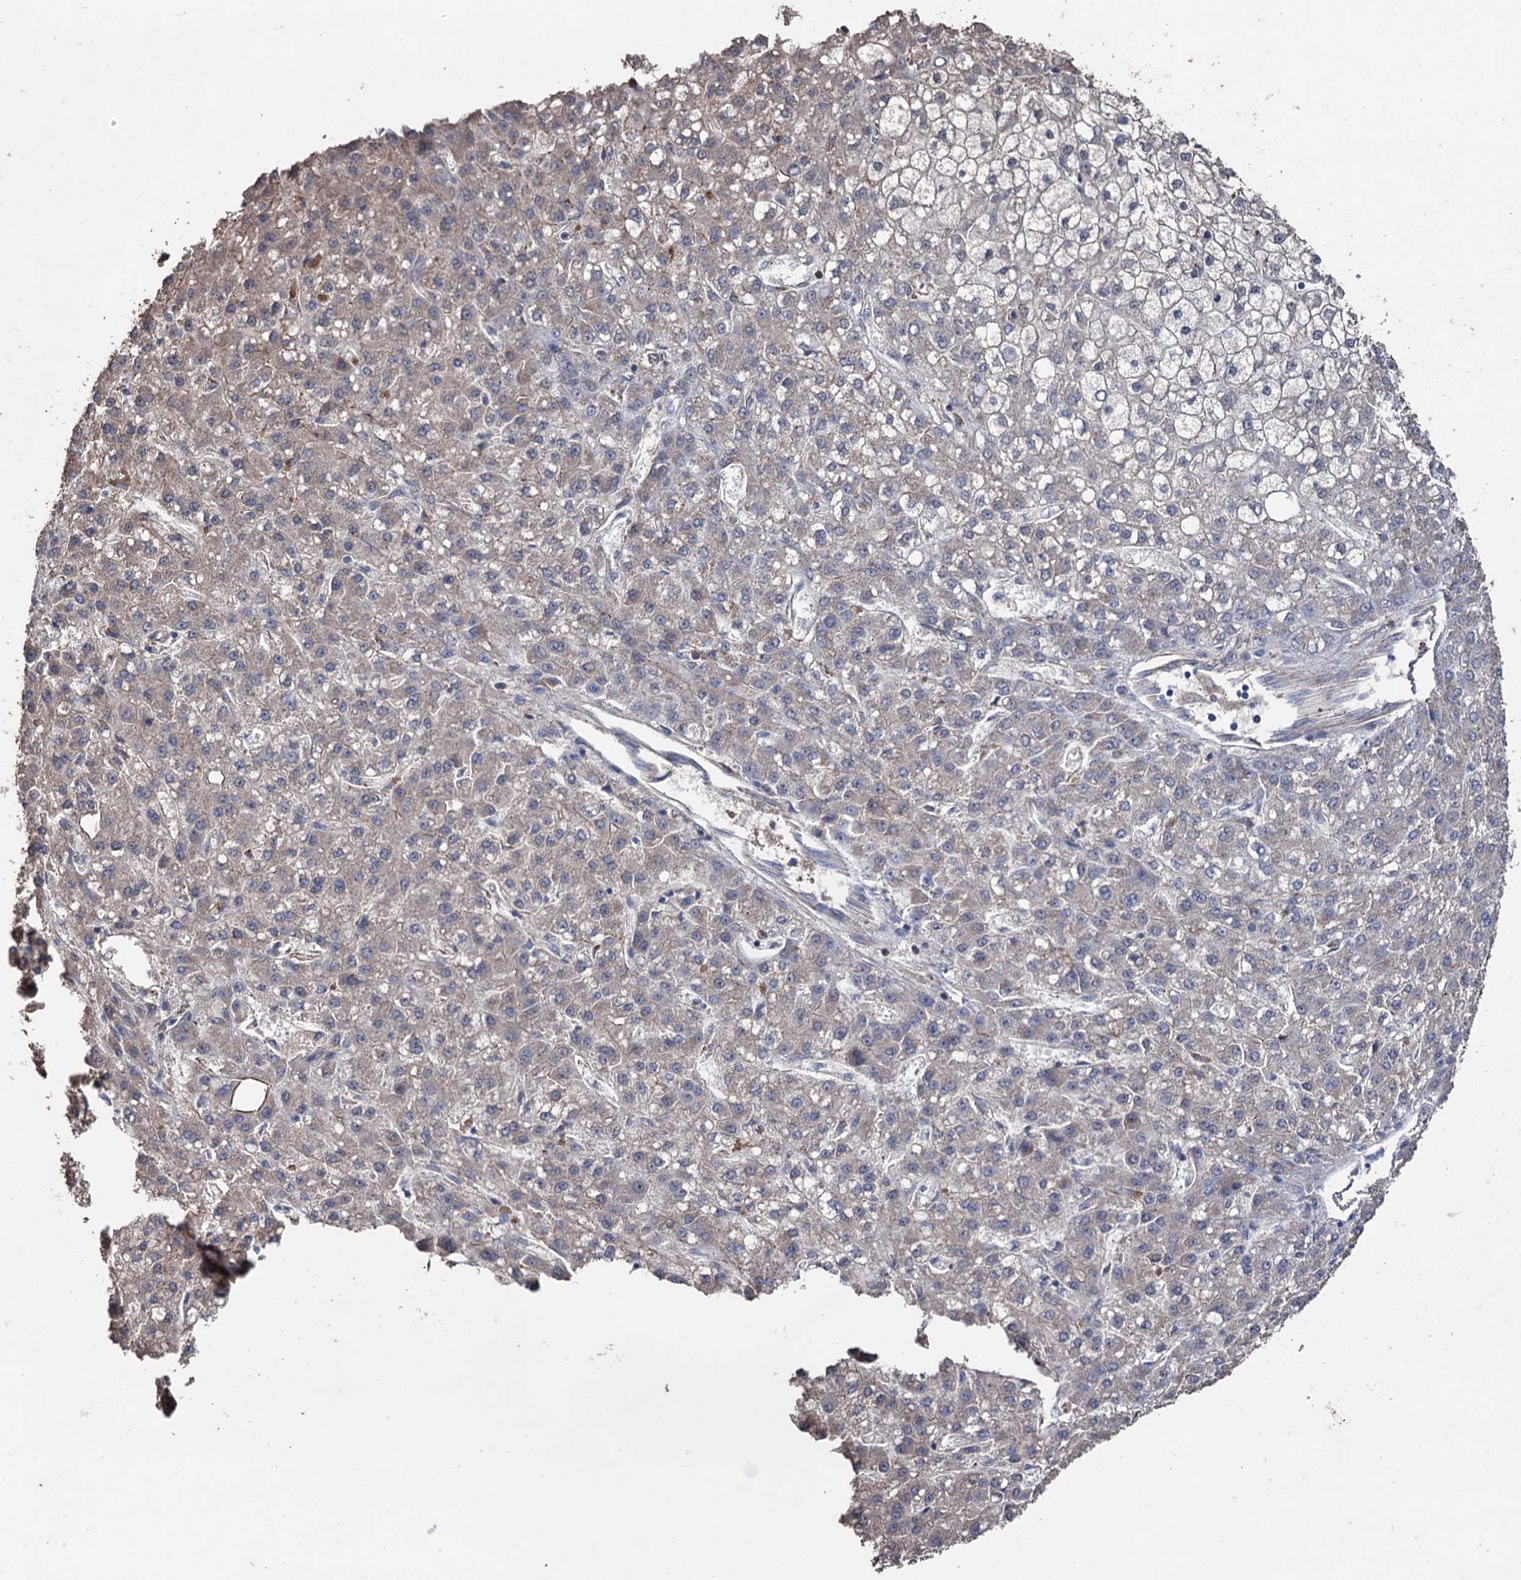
{"staining": {"intensity": "weak", "quantity": "<25%", "location": "cytoplasmic/membranous"}, "tissue": "liver cancer", "cell_type": "Tumor cells", "image_type": "cancer", "snomed": [{"axis": "morphology", "description": "Carcinoma, Hepatocellular, NOS"}, {"axis": "topography", "description": "Liver"}], "caption": "The histopathology image shows no staining of tumor cells in hepatocellular carcinoma (liver).", "gene": "STING1", "patient": {"sex": "male", "age": 67}}